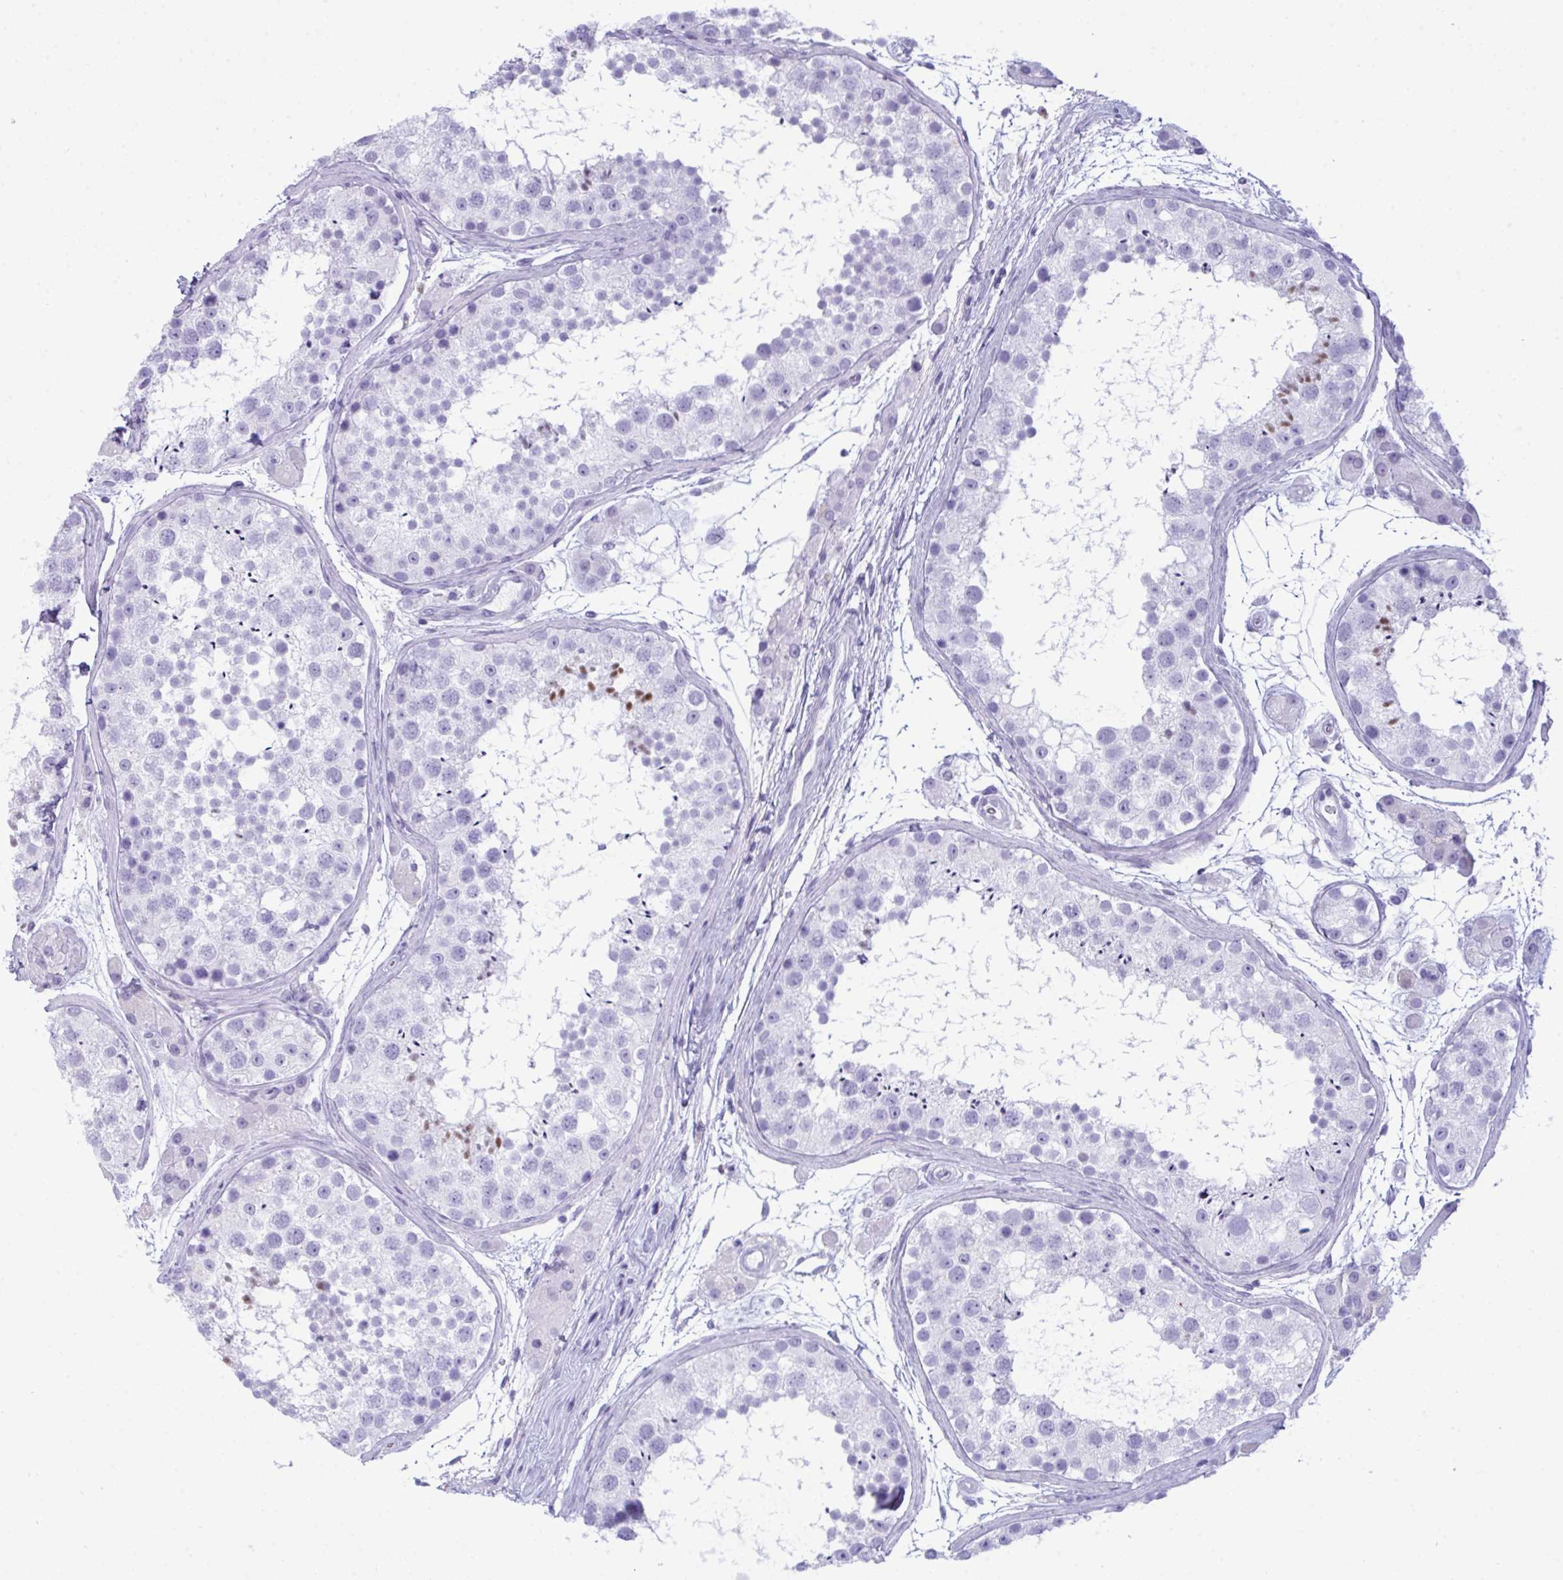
{"staining": {"intensity": "moderate", "quantity": "<25%", "location": "nuclear"}, "tissue": "testis", "cell_type": "Cells in seminiferous ducts", "image_type": "normal", "snomed": [{"axis": "morphology", "description": "Normal tissue, NOS"}, {"axis": "topography", "description": "Testis"}], "caption": "The immunohistochemical stain labels moderate nuclear expression in cells in seminiferous ducts of benign testis. (Stains: DAB (3,3'-diaminobenzidine) in brown, nuclei in blue, Microscopy: brightfield microscopy at high magnification).", "gene": "ARHGAP42", "patient": {"sex": "male", "age": 41}}